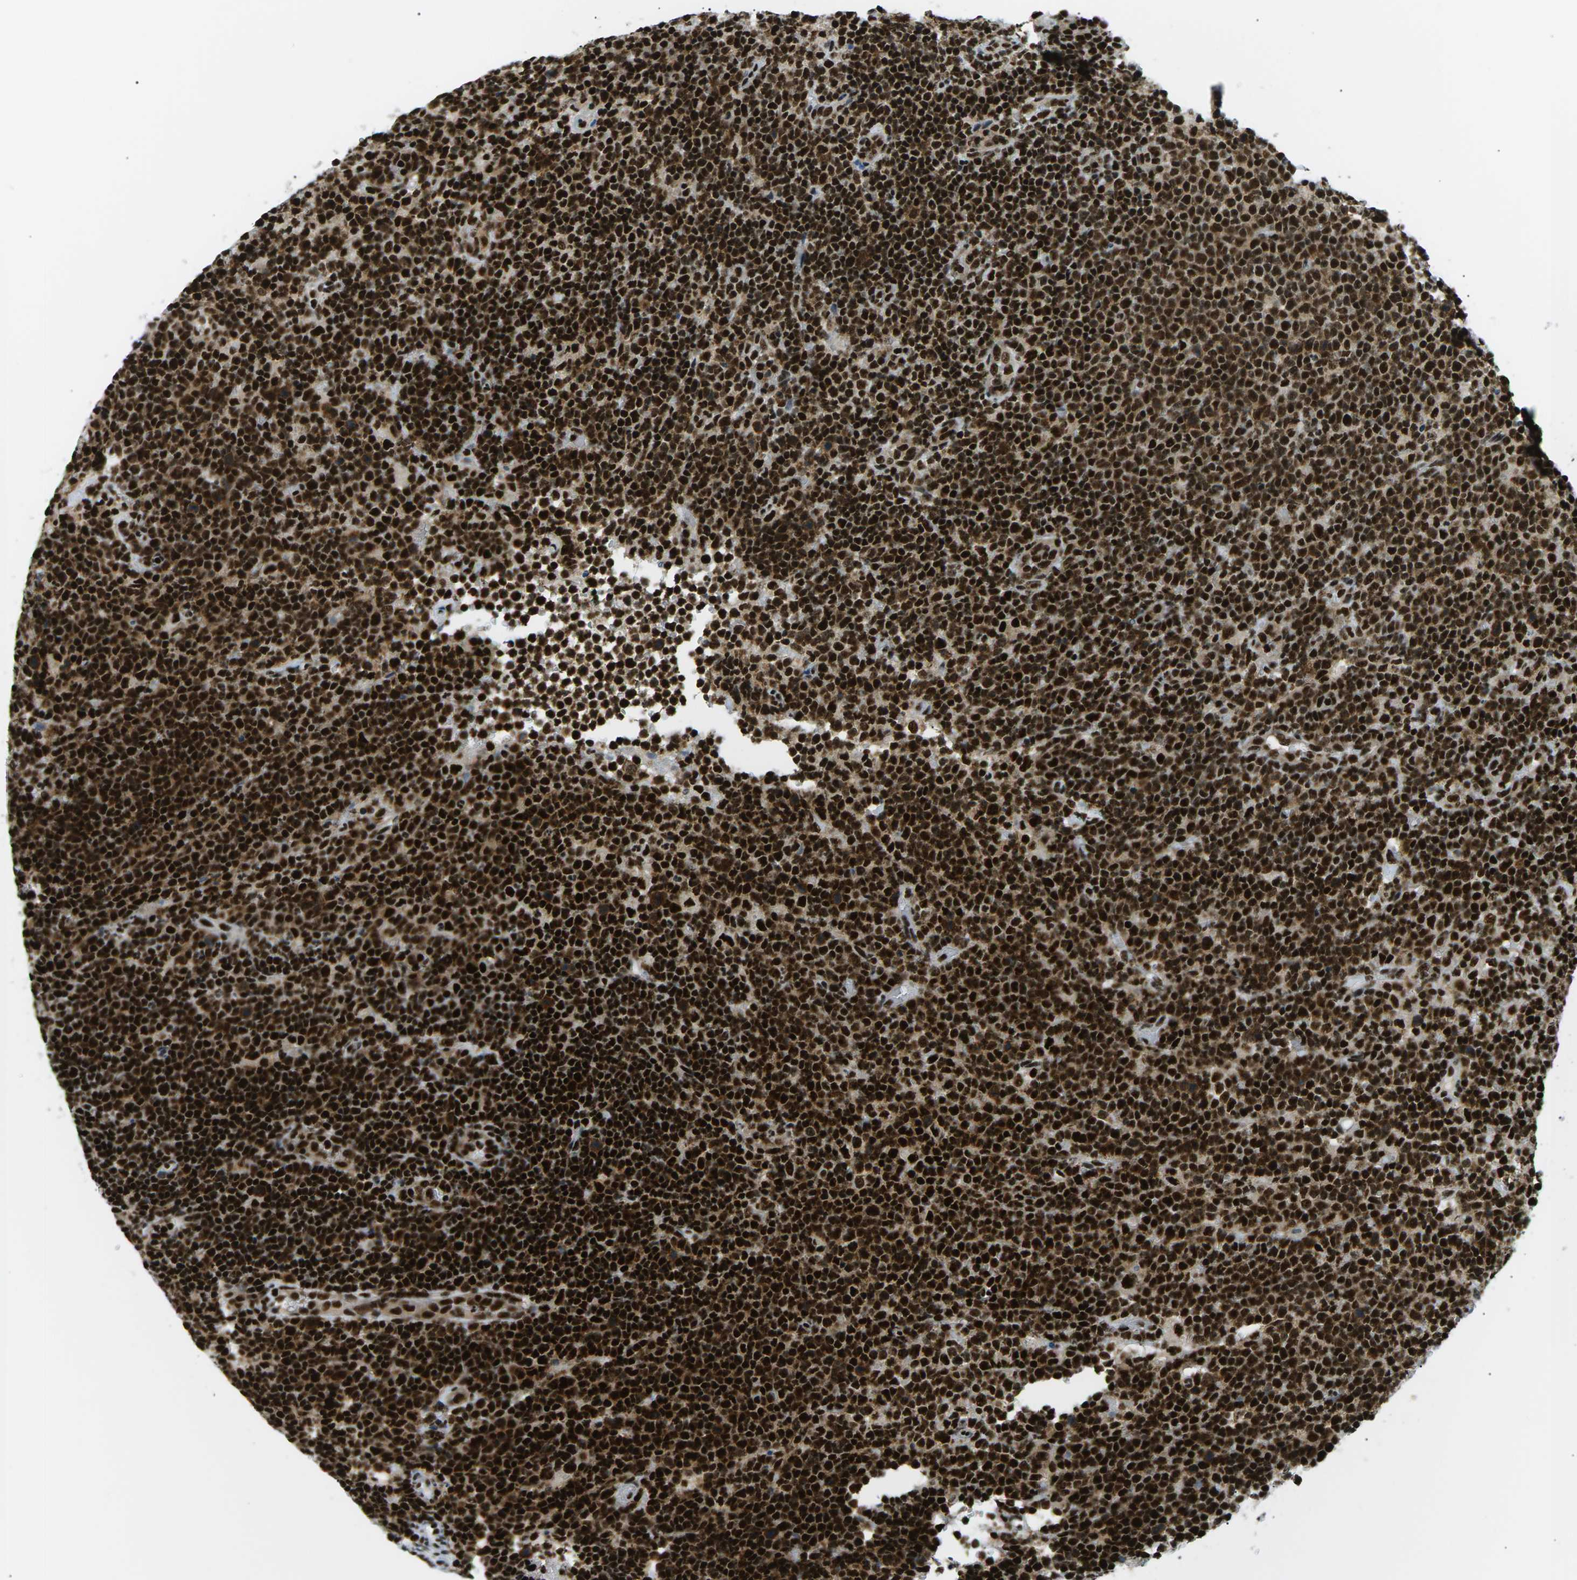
{"staining": {"intensity": "strong", "quantity": ">75%", "location": "cytoplasmic/membranous,nuclear"}, "tissue": "lymphoma", "cell_type": "Tumor cells", "image_type": "cancer", "snomed": [{"axis": "morphology", "description": "Malignant lymphoma, non-Hodgkin's type, High grade"}, {"axis": "topography", "description": "Lymph node"}], "caption": "The micrograph shows staining of lymphoma, revealing strong cytoplasmic/membranous and nuclear protein positivity (brown color) within tumor cells.", "gene": "RPA2", "patient": {"sex": "male", "age": 61}}